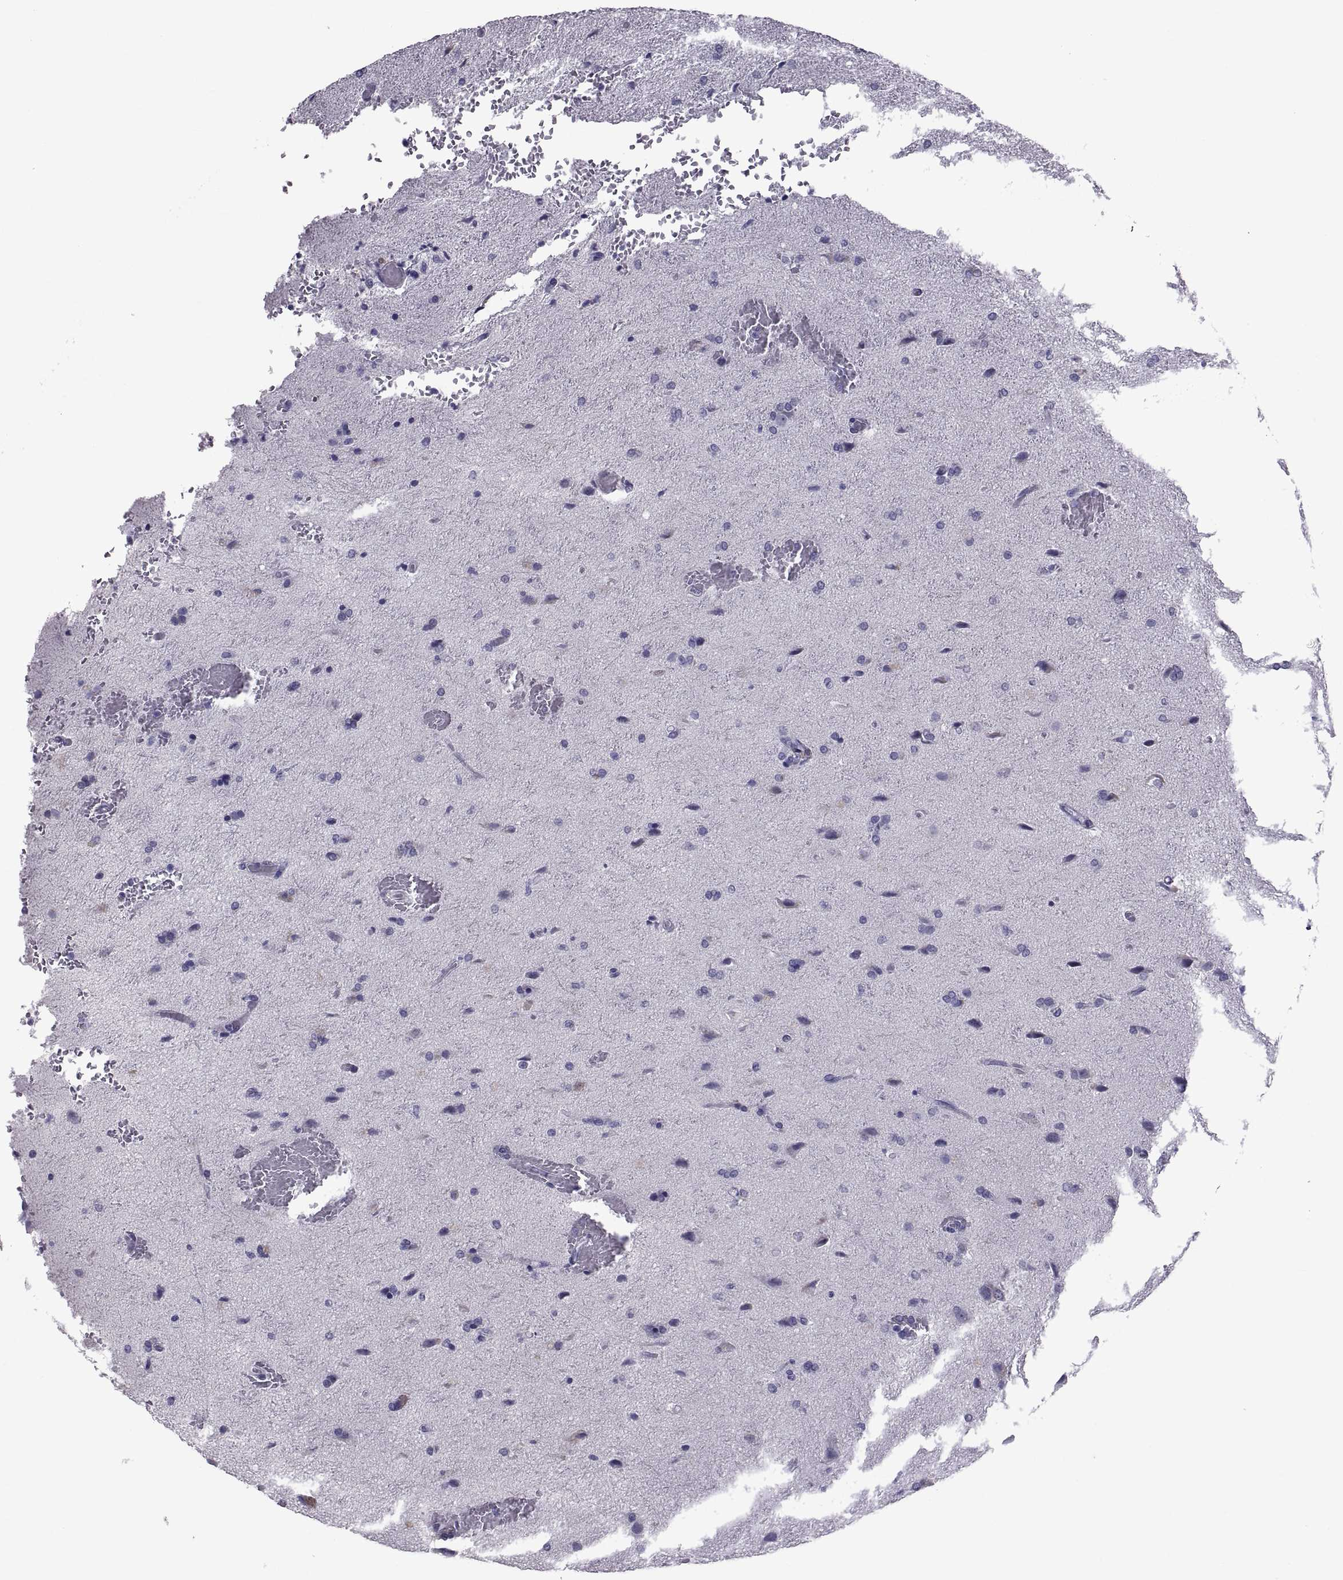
{"staining": {"intensity": "negative", "quantity": "none", "location": "none"}, "tissue": "glioma", "cell_type": "Tumor cells", "image_type": "cancer", "snomed": [{"axis": "morphology", "description": "Glioma, malignant, High grade"}, {"axis": "topography", "description": "Brain"}], "caption": "Tumor cells show no significant protein positivity in malignant glioma (high-grade). (DAB immunohistochemistry visualized using brightfield microscopy, high magnification).", "gene": "MAGEB1", "patient": {"sex": "male", "age": 68}}